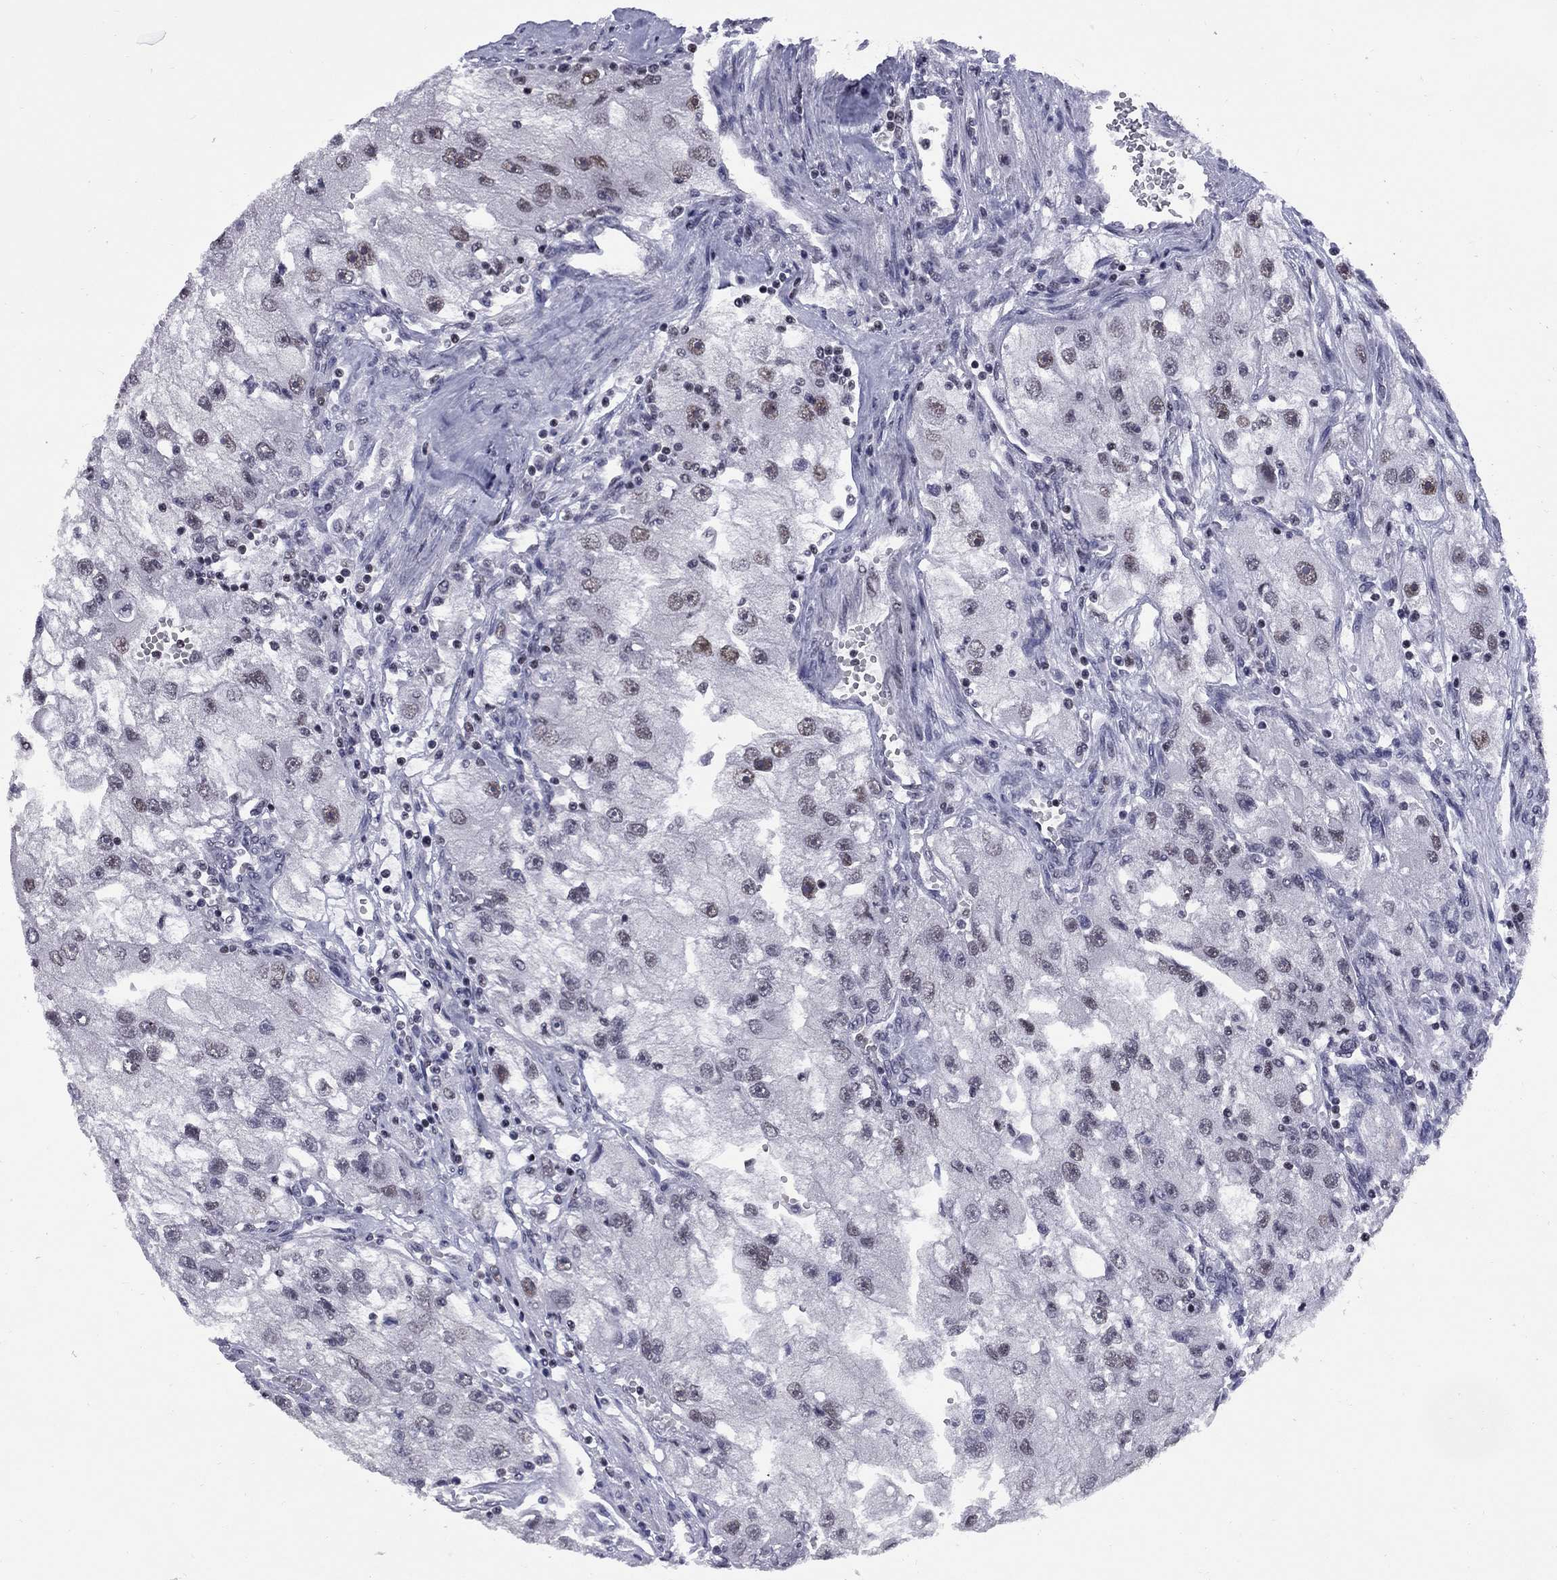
{"staining": {"intensity": "weak", "quantity": "<25%", "location": "nuclear"}, "tissue": "renal cancer", "cell_type": "Tumor cells", "image_type": "cancer", "snomed": [{"axis": "morphology", "description": "Adenocarcinoma, NOS"}, {"axis": "topography", "description": "Kidney"}], "caption": "Immunohistochemistry (IHC) micrograph of neoplastic tissue: renal cancer stained with DAB shows no significant protein staining in tumor cells. Brightfield microscopy of immunohistochemistry stained with DAB (3,3'-diaminobenzidine) (brown) and hematoxylin (blue), captured at high magnification.", "gene": "TAF9", "patient": {"sex": "male", "age": 63}}